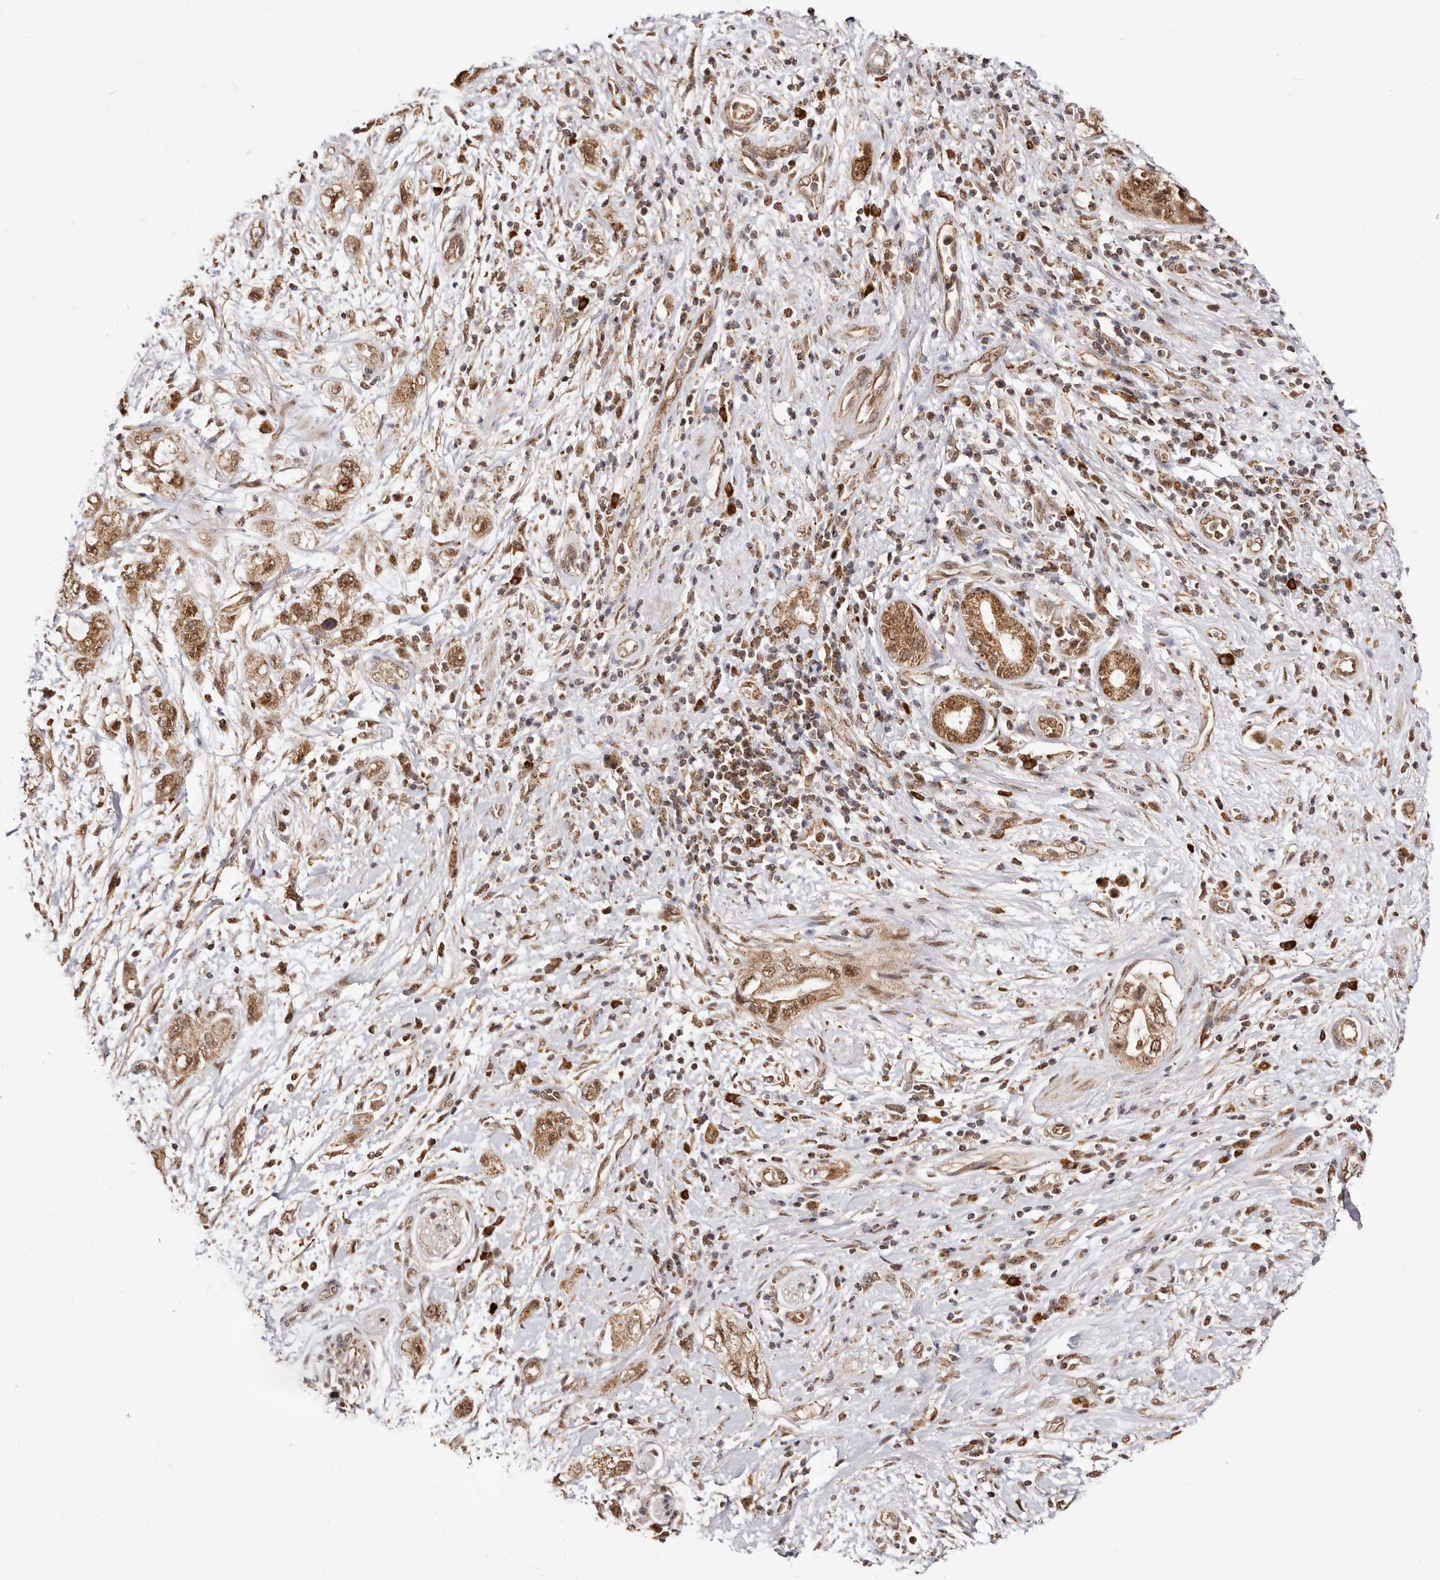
{"staining": {"intensity": "moderate", "quantity": ">75%", "location": "cytoplasmic/membranous,nuclear"}, "tissue": "pancreatic cancer", "cell_type": "Tumor cells", "image_type": "cancer", "snomed": [{"axis": "morphology", "description": "Adenocarcinoma, NOS"}, {"axis": "topography", "description": "Pancreas"}], "caption": "Immunohistochemical staining of pancreatic cancer displays medium levels of moderate cytoplasmic/membranous and nuclear expression in about >75% of tumor cells.", "gene": "SEC14L1", "patient": {"sex": "female", "age": 73}}